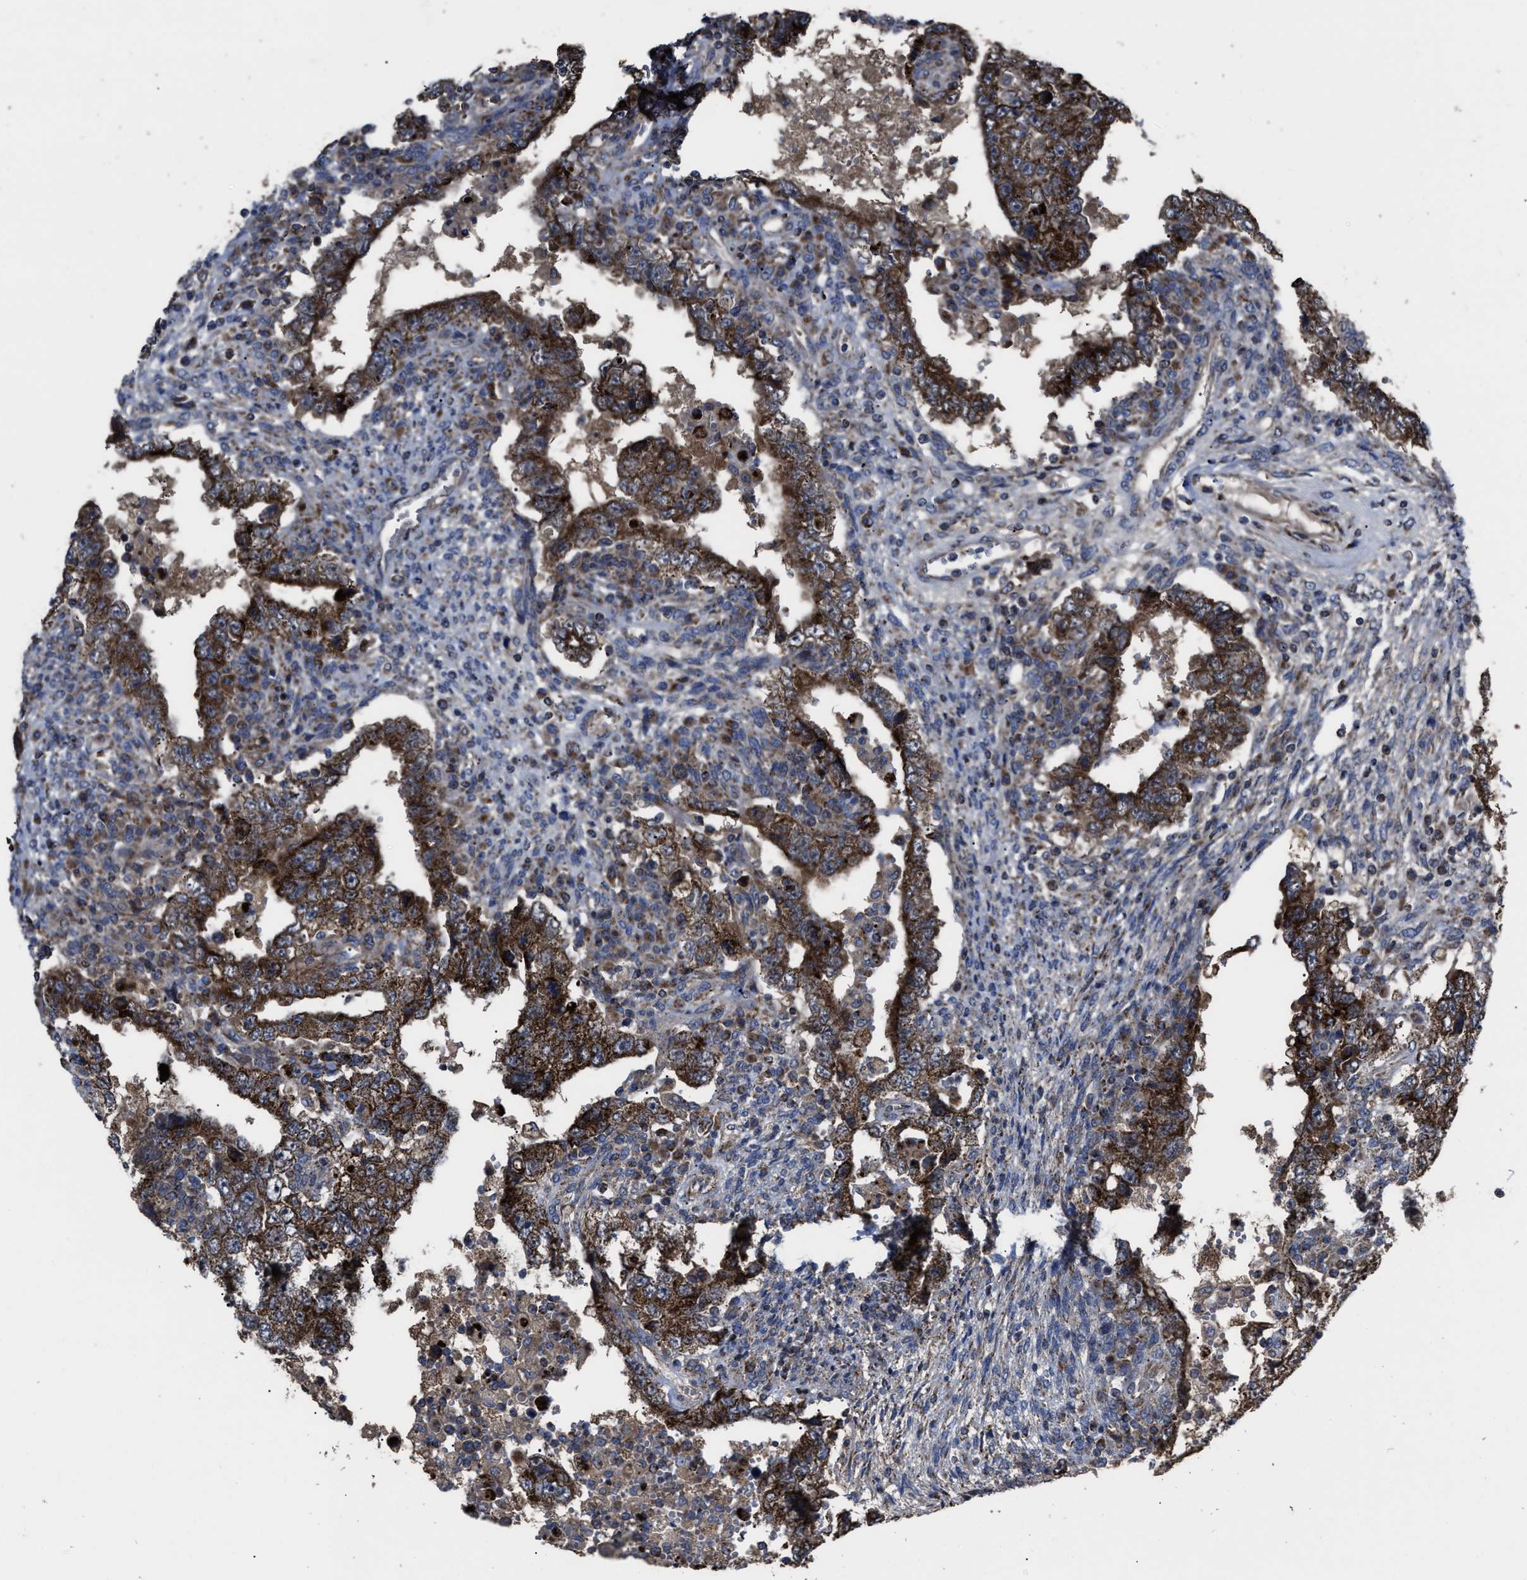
{"staining": {"intensity": "strong", "quantity": ">75%", "location": "cytoplasmic/membranous"}, "tissue": "testis cancer", "cell_type": "Tumor cells", "image_type": "cancer", "snomed": [{"axis": "morphology", "description": "Carcinoma, Embryonal, NOS"}, {"axis": "topography", "description": "Testis"}], "caption": "Human testis cancer (embryonal carcinoma) stained with a brown dye reveals strong cytoplasmic/membranous positive positivity in about >75% of tumor cells.", "gene": "PASK", "patient": {"sex": "male", "age": 26}}